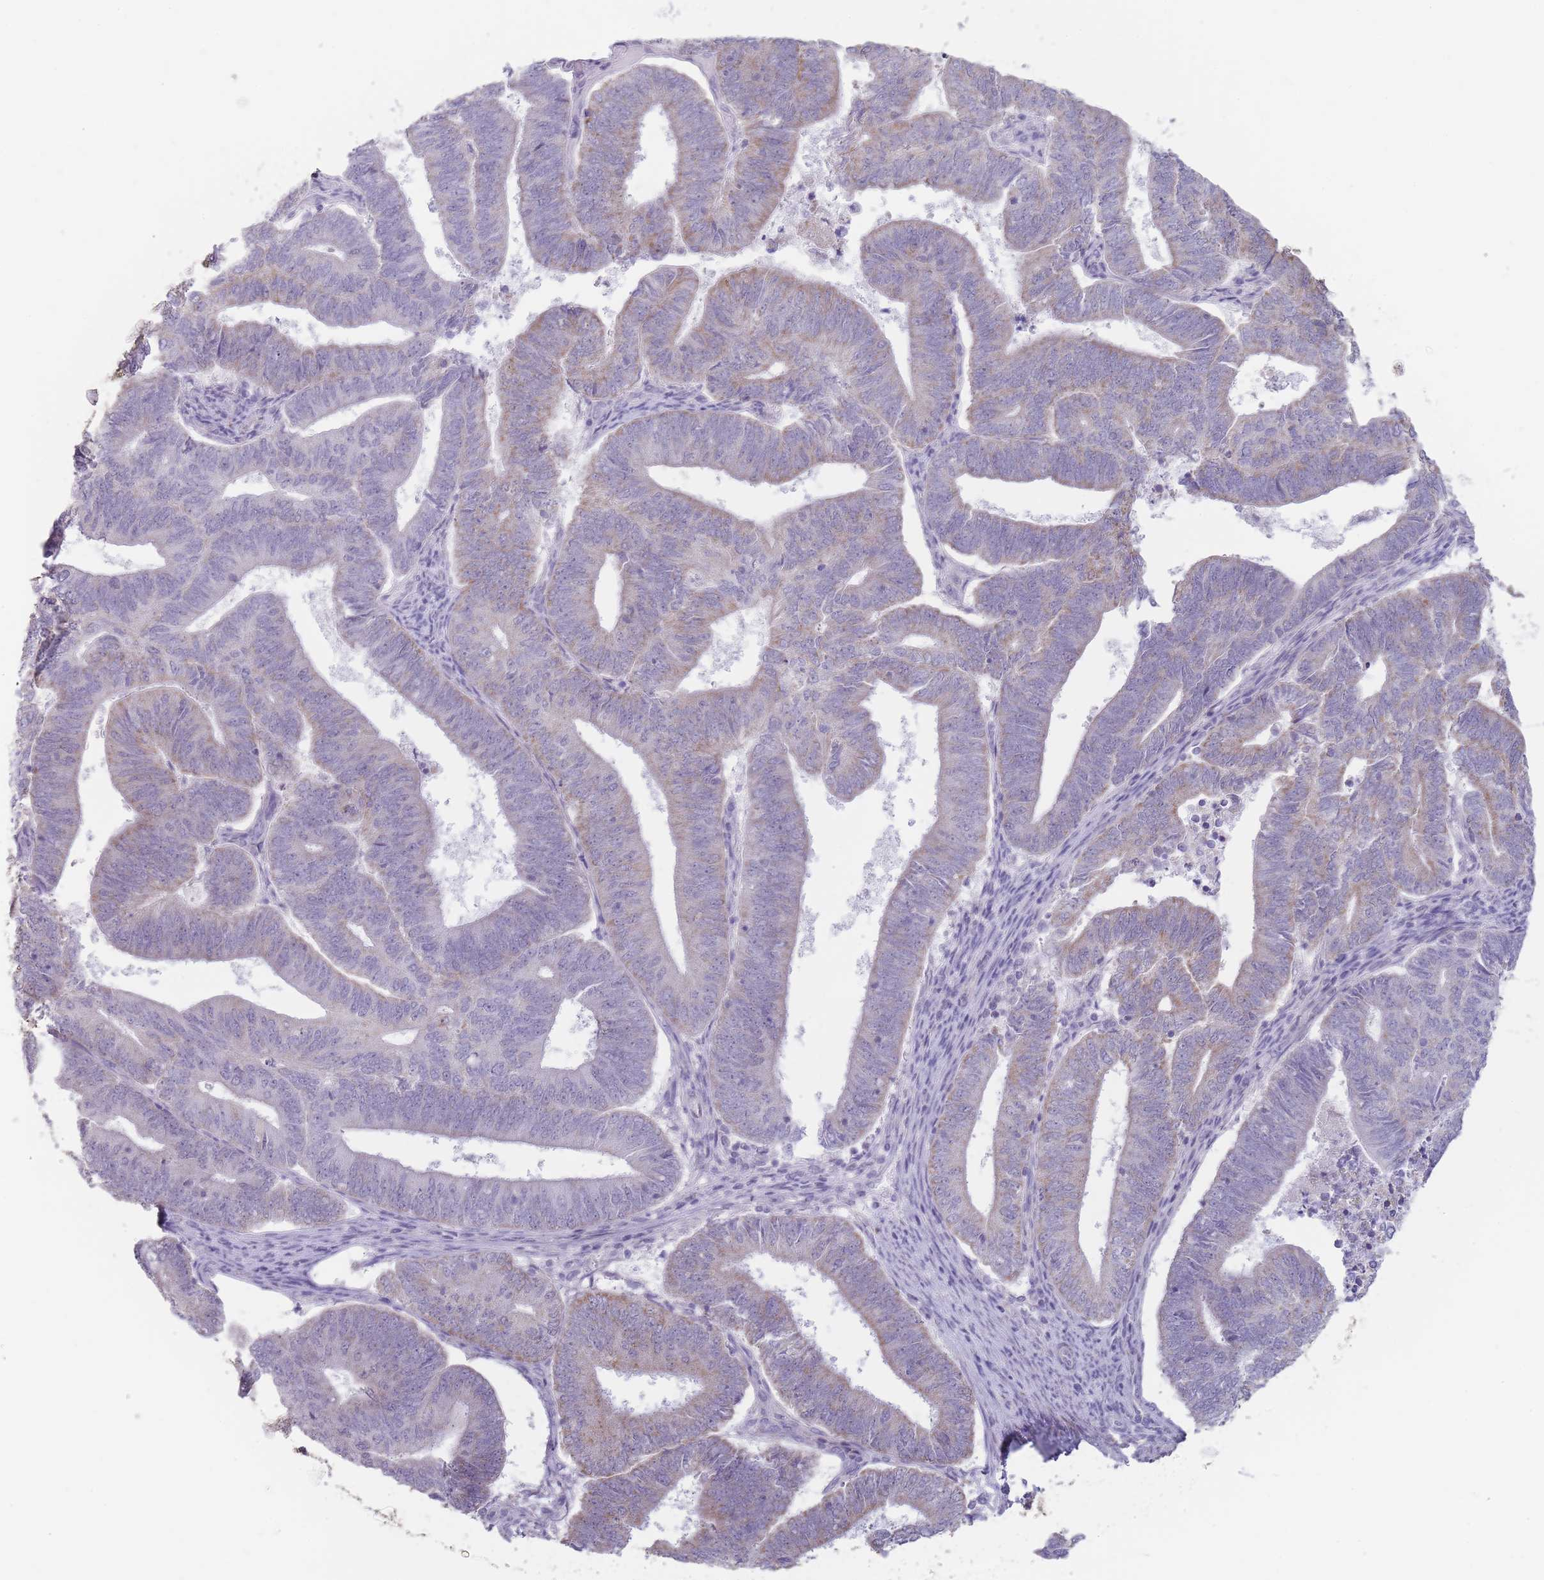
{"staining": {"intensity": "moderate", "quantity": "<25%", "location": "cytoplasmic/membranous"}, "tissue": "endometrial cancer", "cell_type": "Tumor cells", "image_type": "cancer", "snomed": [{"axis": "morphology", "description": "Adenocarcinoma, NOS"}, {"axis": "topography", "description": "Endometrium"}], "caption": "Endometrial cancer stained with IHC reveals moderate cytoplasmic/membranous staining in about <25% of tumor cells. The staining was performed using DAB (3,3'-diaminobenzidine) to visualize the protein expression in brown, while the nuclei were stained in blue with hematoxylin (Magnification: 20x).", "gene": "ZBTB24", "patient": {"sex": "female", "age": 70}}